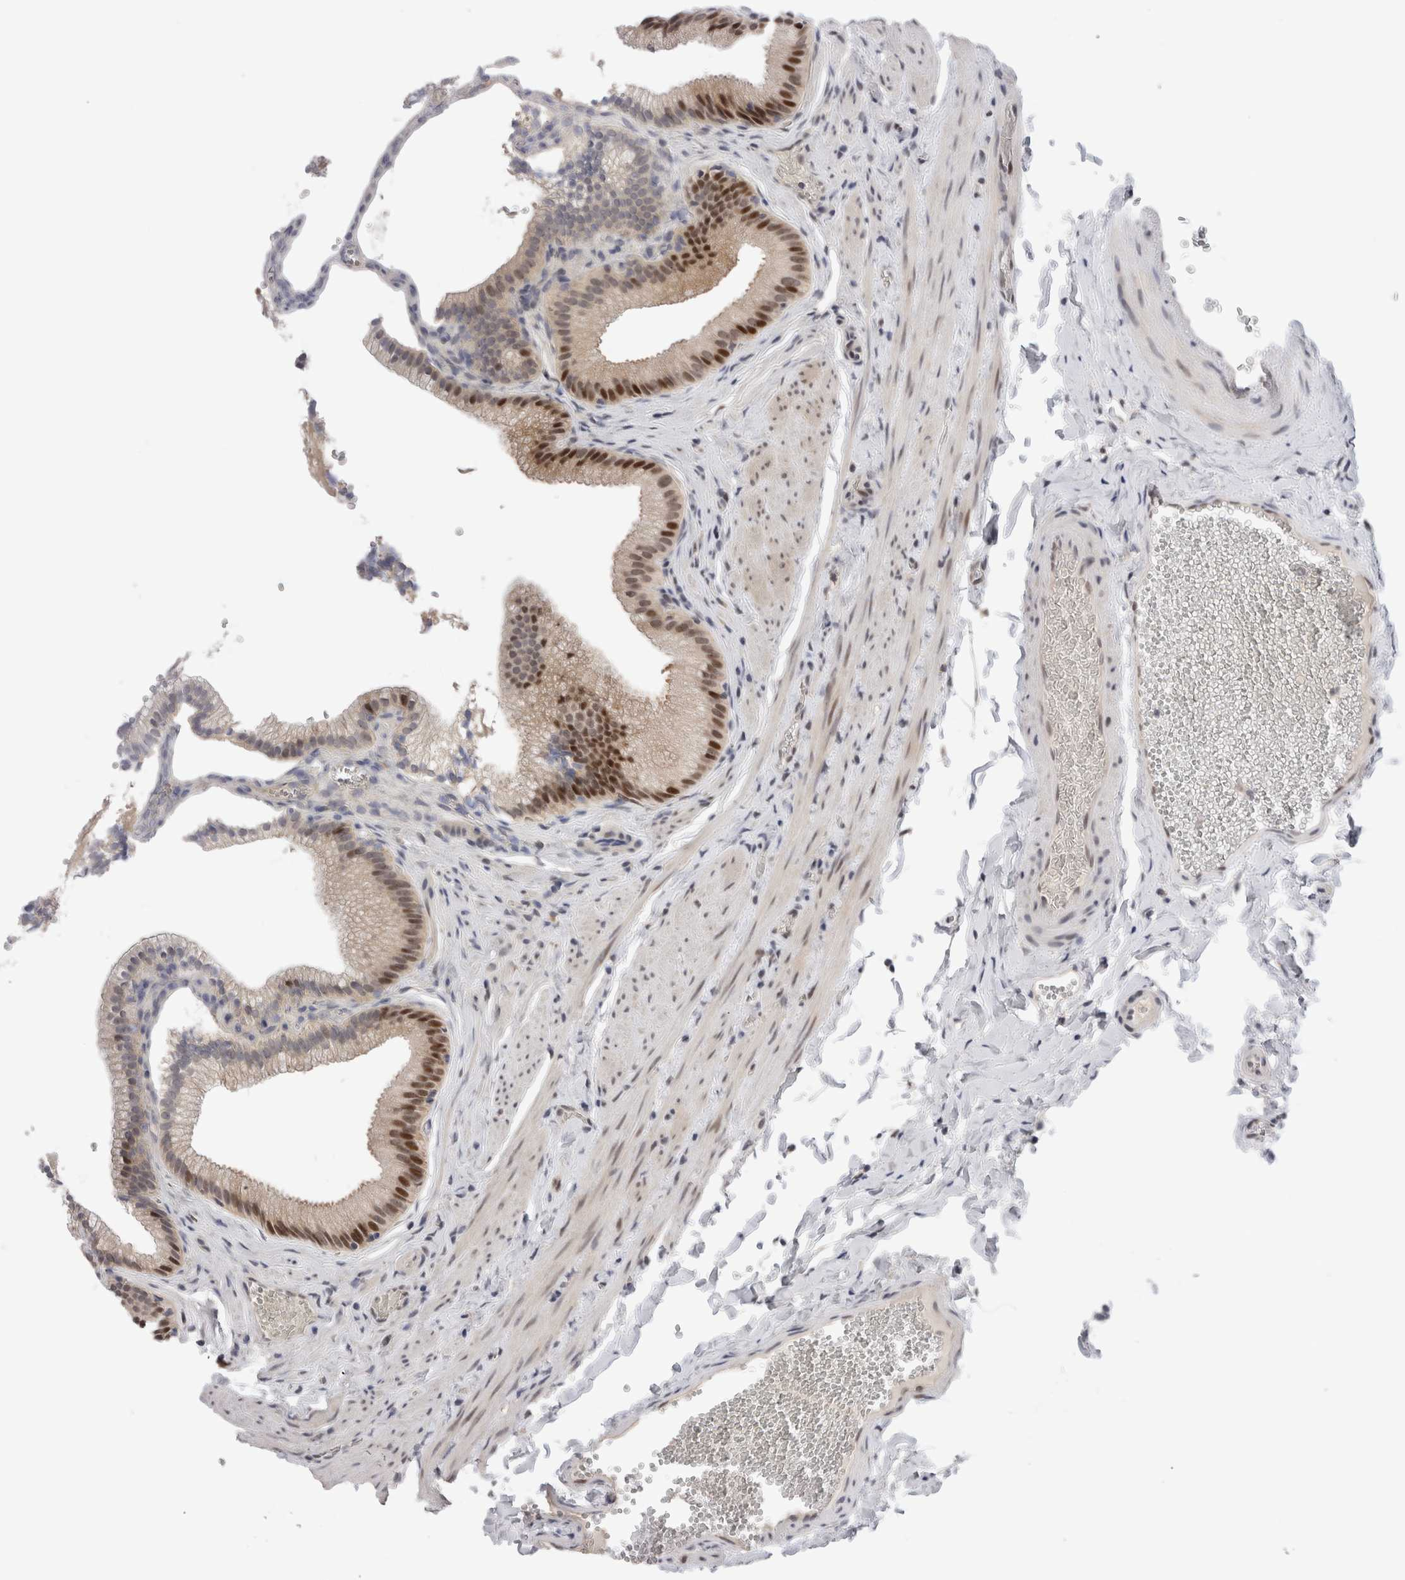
{"staining": {"intensity": "moderate", "quantity": ">75%", "location": "nuclear"}, "tissue": "gallbladder", "cell_type": "Glandular cells", "image_type": "normal", "snomed": [{"axis": "morphology", "description": "Normal tissue, NOS"}, {"axis": "topography", "description": "Gallbladder"}], "caption": "High-power microscopy captured an IHC photomicrograph of normal gallbladder, revealing moderate nuclear positivity in approximately >75% of glandular cells.", "gene": "ZNF521", "patient": {"sex": "male", "age": 38}}